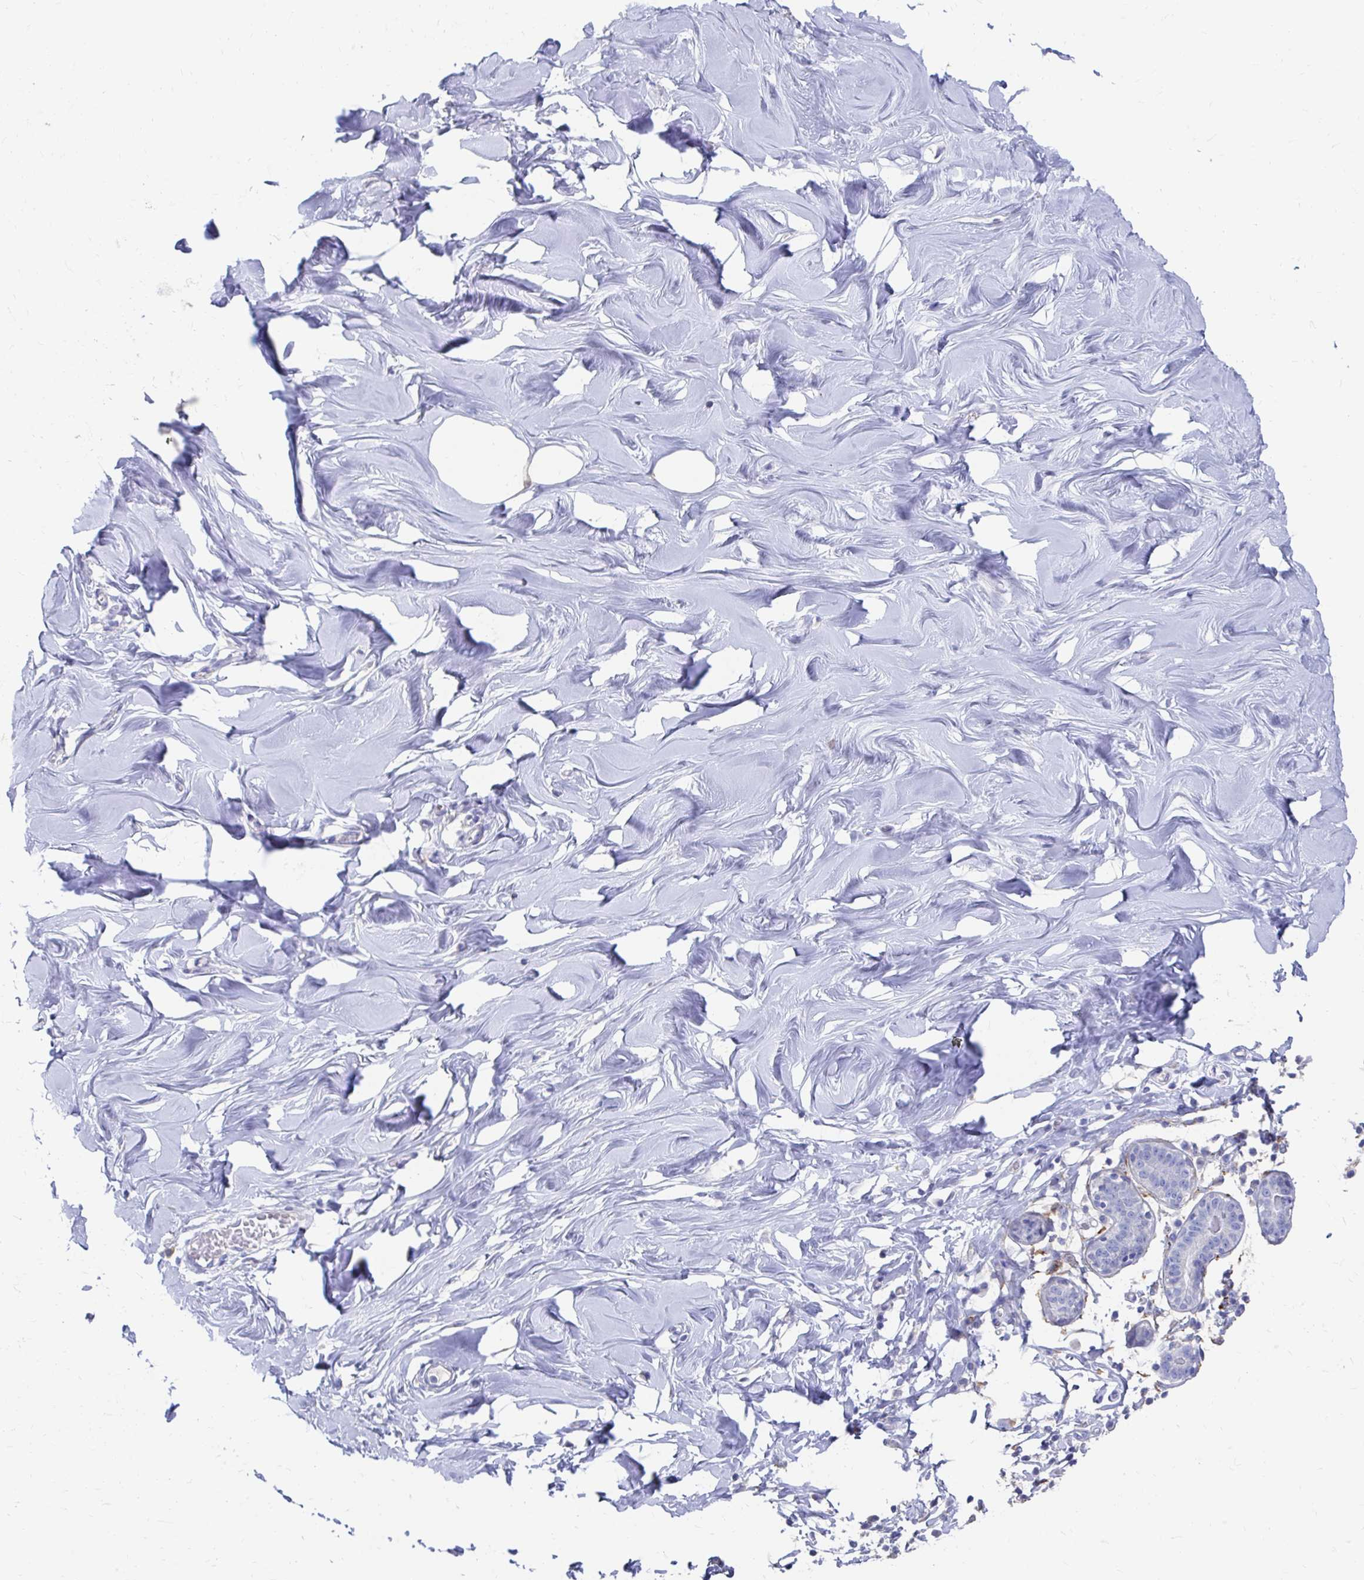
{"staining": {"intensity": "negative", "quantity": "none", "location": "none"}, "tissue": "breast", "cell_type": "Adipocytes", "image_type": "normal", "snomed": [{"axis": "morphology", "description": "Normal tissue, NOS"}, {"axis": "topography", "description": "Breast"}], "caption": "Histopathology image shows no protein positivity in adipocytes of benign breast.", "gene": "LAMC3", "patient": {"sex": "female", "age": 27}}